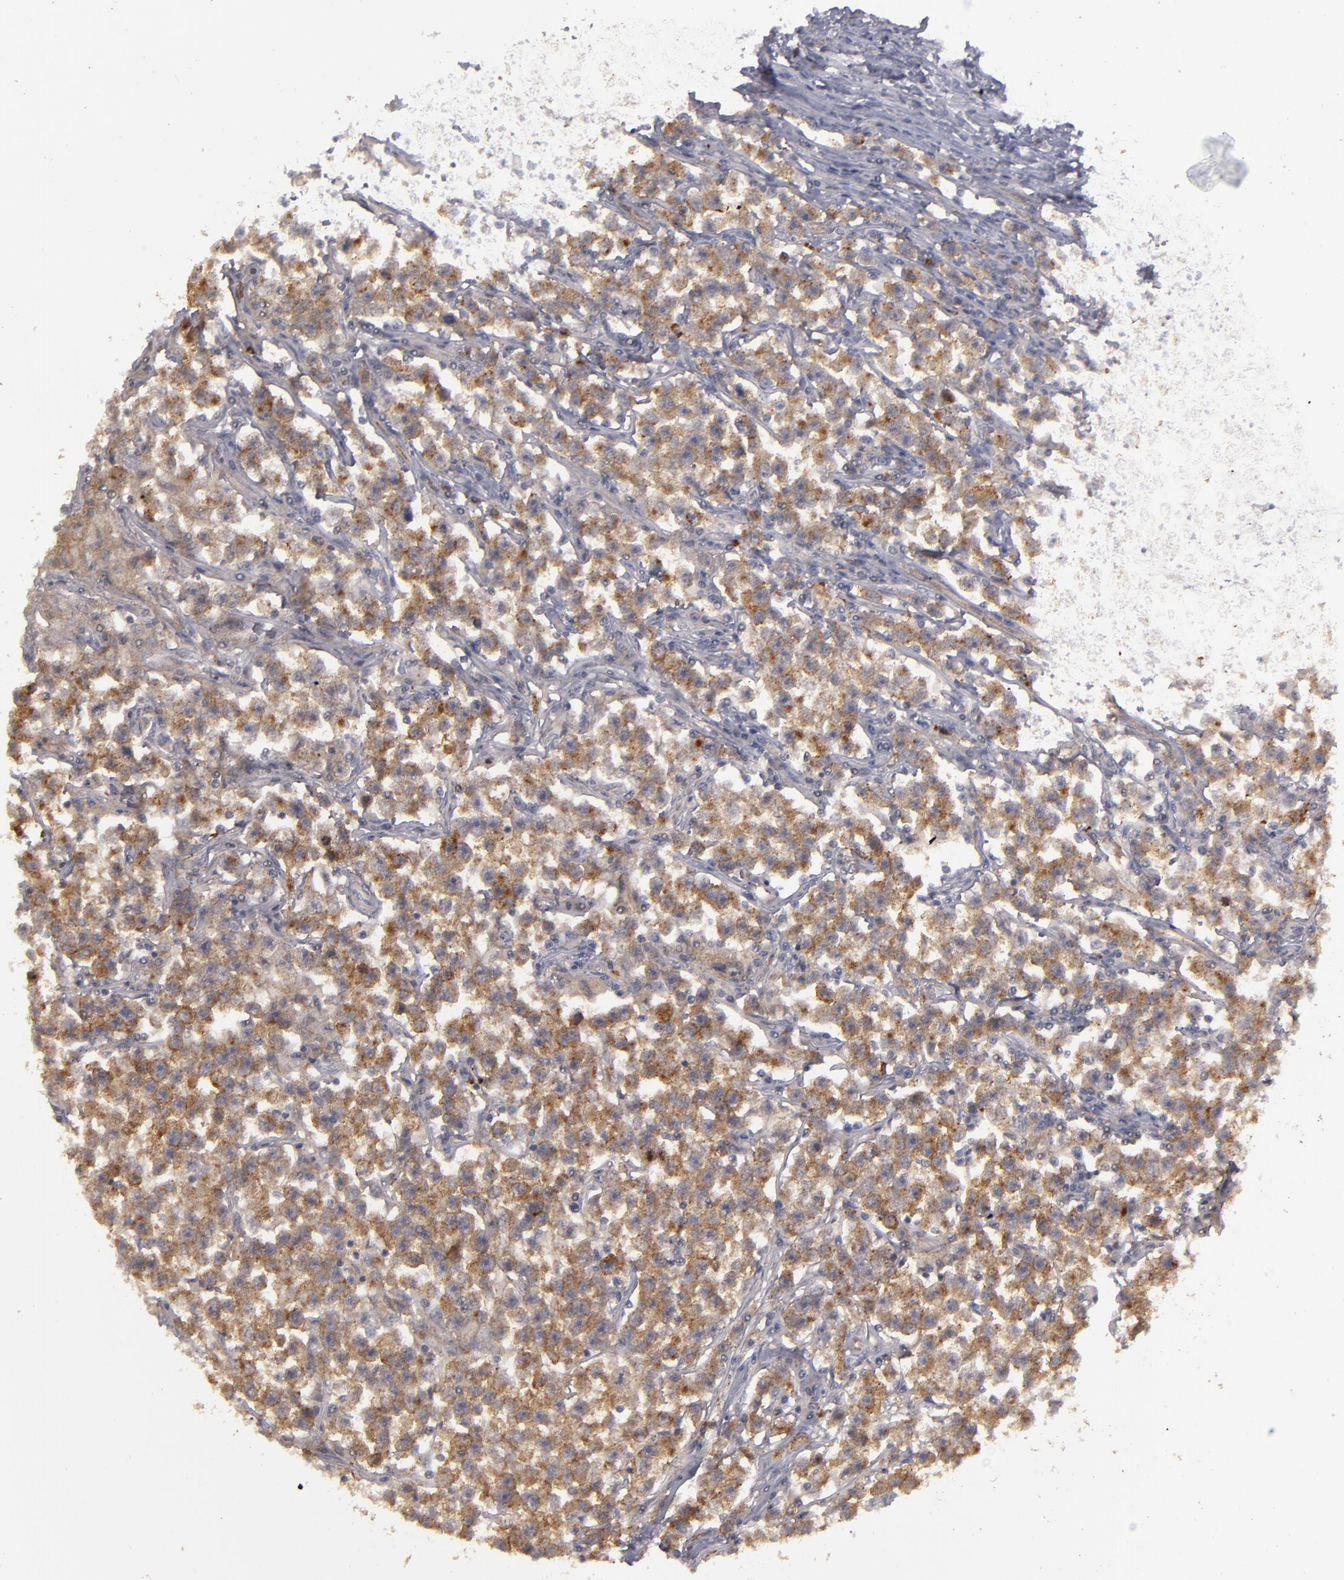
{"staining": {"intensity": "moderate", "quantity": ">75%", "location": "cytoplasmic/membranous"}, "tissue": "testis cancer", "cell_type": "Tumor cells", "image_type": "cancer", "snomed": [{"axis": "morphology", "description": "Seminoma, NOS"}, {"axis": "topography", "description": "Testis"}], "caption": "IHC histopathology image of neoplastic tissue: testis cancer stained using immunohistochemistry (IHC) exhibits medium levels of moderate protein expression localized specifically in the cytoplasmic/membranous of tumor cells, appearing as a cytoplasmic/membranous brown color.", "gene": "STX3", "patient": {"sex": "male", "age": 33}}